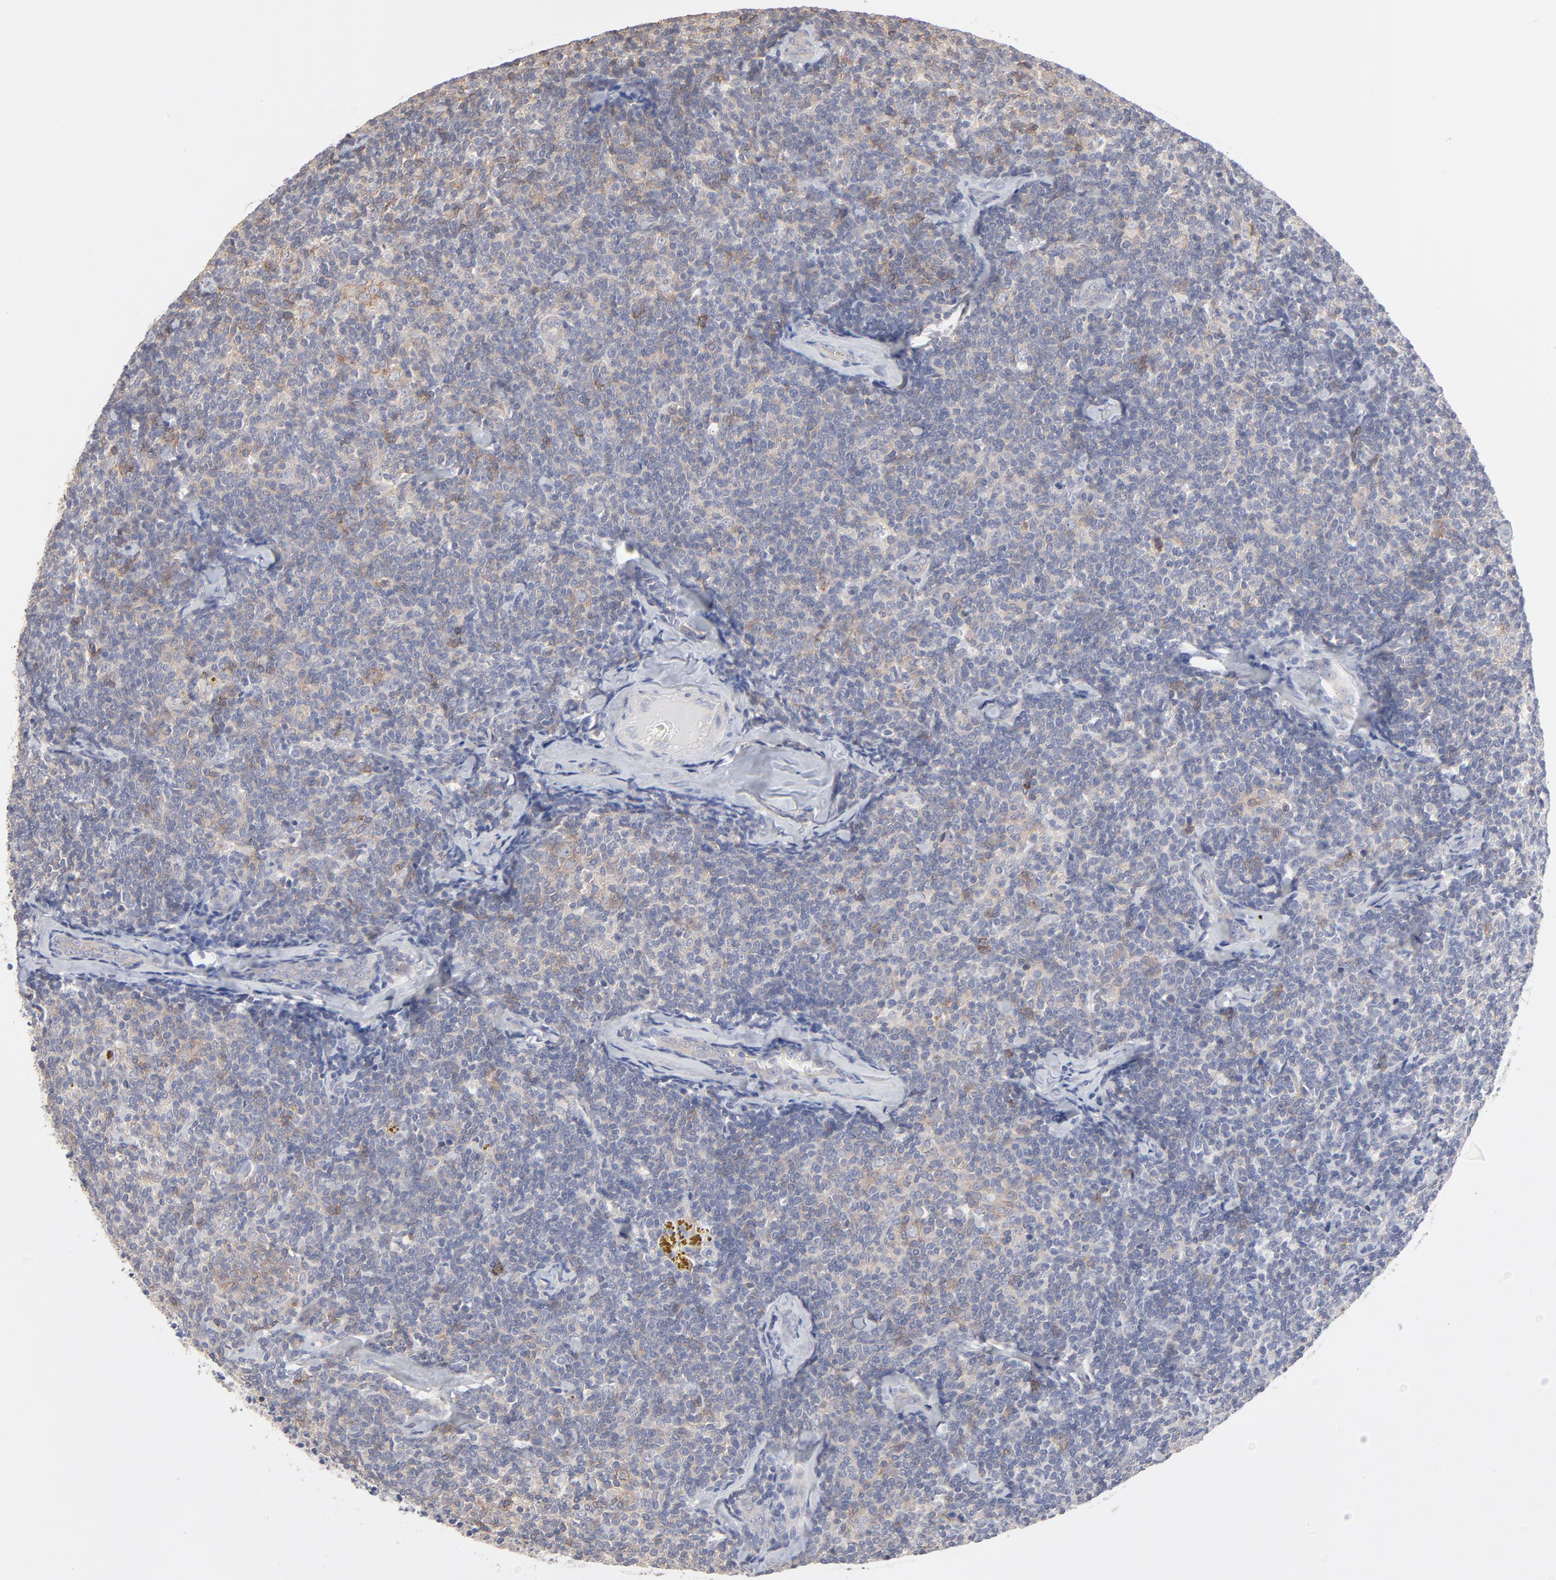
{"staining": {"intensity": "moderate", "quantity": "25%-75%", "location": "cytoplasmic/membranous"}, "tissue": "lymphoma", "cell_type": "Tumor cells", "image_type": "cancer", "snomed": [{"axis": "morphology", "description": "Malignant lymphoma, non-Hodgkin's type, Low grade"}, {"axis": "topography", "description": "Lymph node"}], "caption": "Malignant lymphoma, non-Hodgkin's type (low-grade) tissue displays moderate cytoplasmic/membranous positivity in approximately 25%-75% of tumor cells, visualized by immunohistochemistry. Immunohistochemistry stains the protein of interest in brown and the nuclei are stained blue.", "gene": "SLC16A1", "patient": {"sex": "female", "age": 56}}